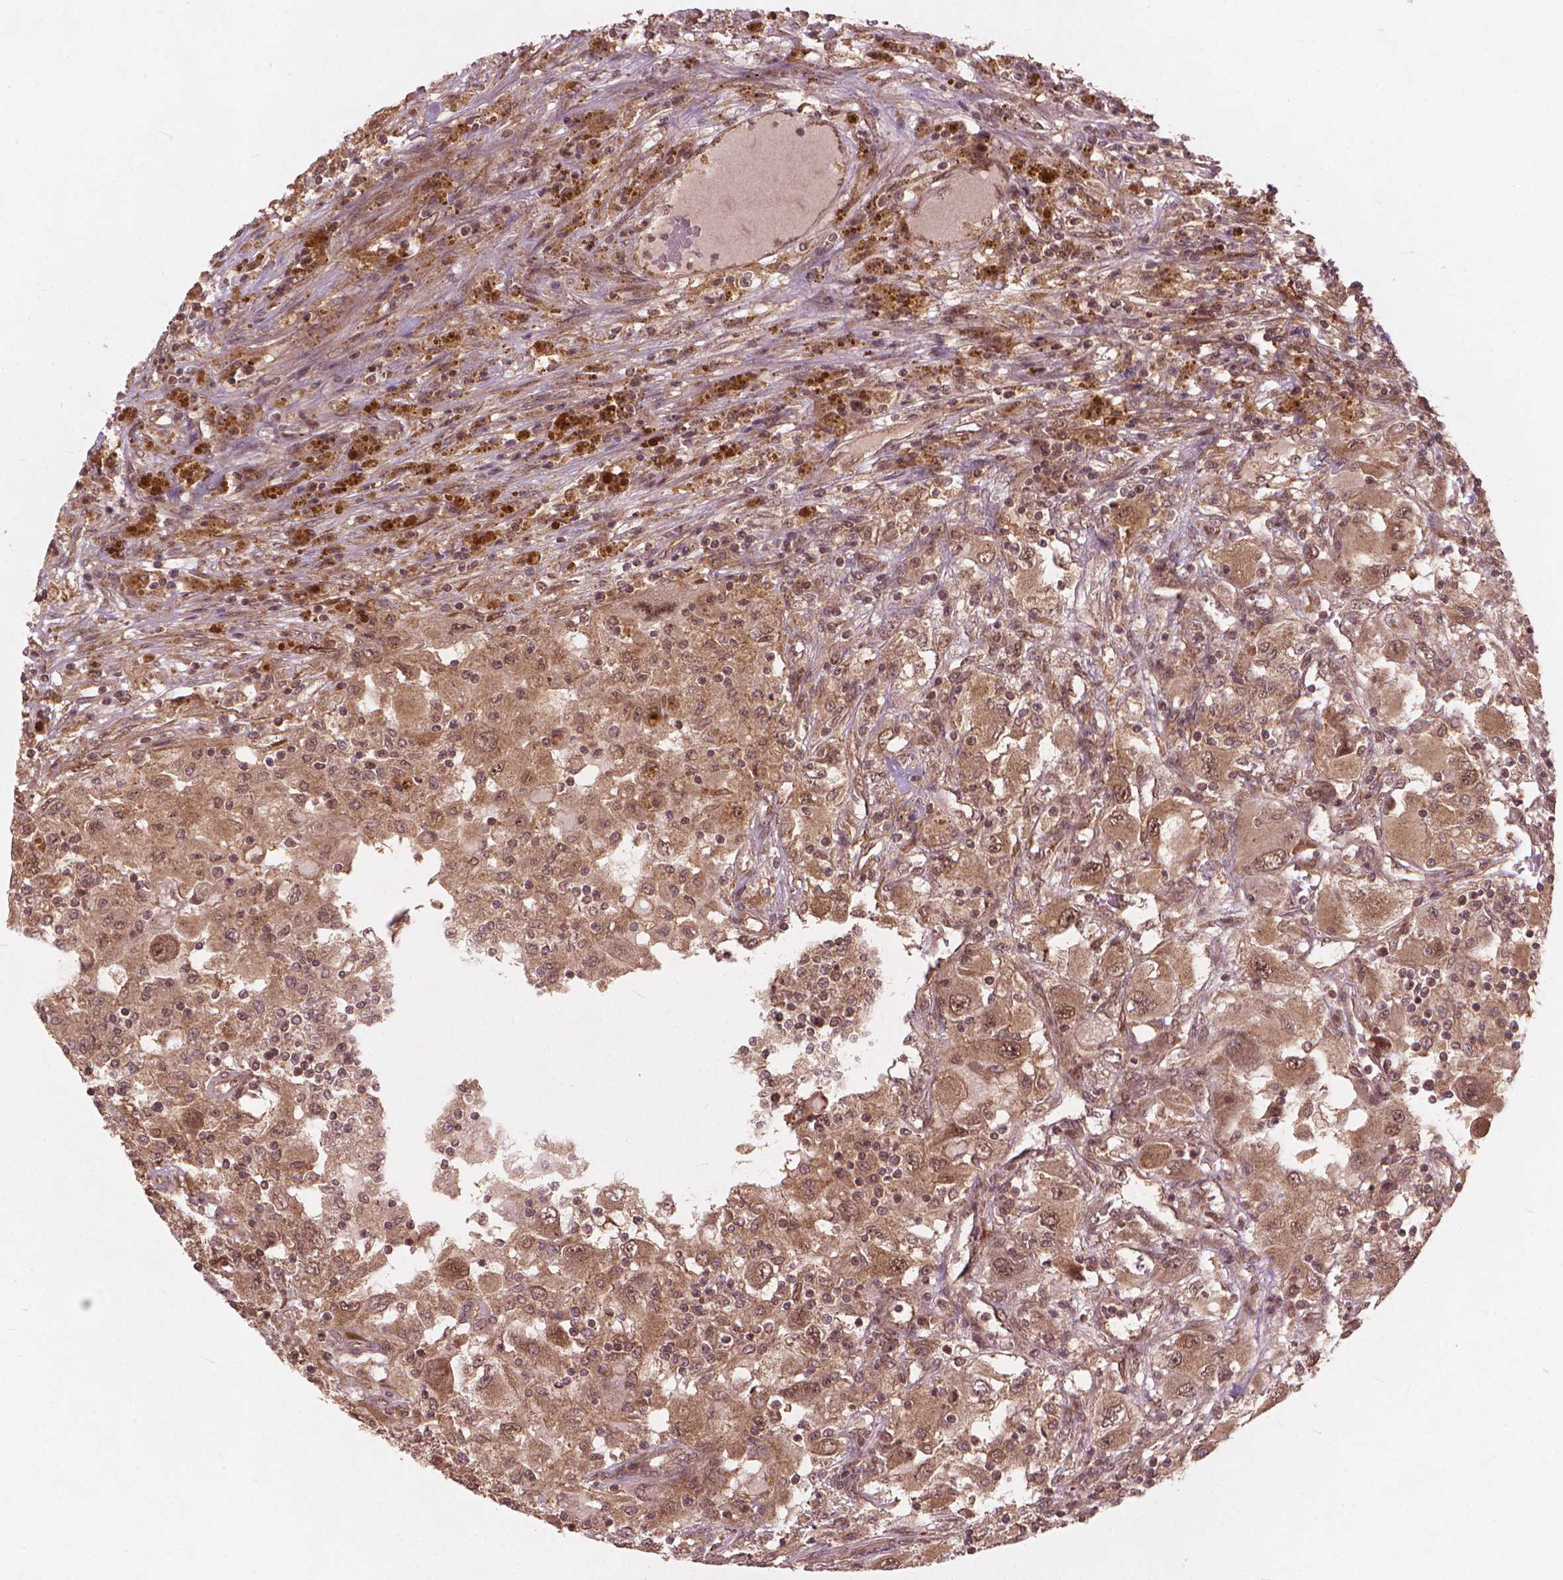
{"staining": {"intensity": "moderate", "quantity": ">75%", "location": "cytoplasmic/membranous,nuclear"}, "tissue": "renal cancer", "cell_type": "Tumor cells", "image_type": "cancer", "snomed": [{"axis": "morphology", "description": "Adenocarcinoma, NOS"}, {"axis": "topography", "description": "Kidney"}], "caption": "An immunohistochemistry (IHC) photomicrograph of neoplastic tissue is shown. Protein staining in brown labels moderate cytoplasmic/membranous and nuclear positivity in renal cancer within tumor cells.", "gene": "SSU72", "patient": {"sex": "female", "age": 67}}